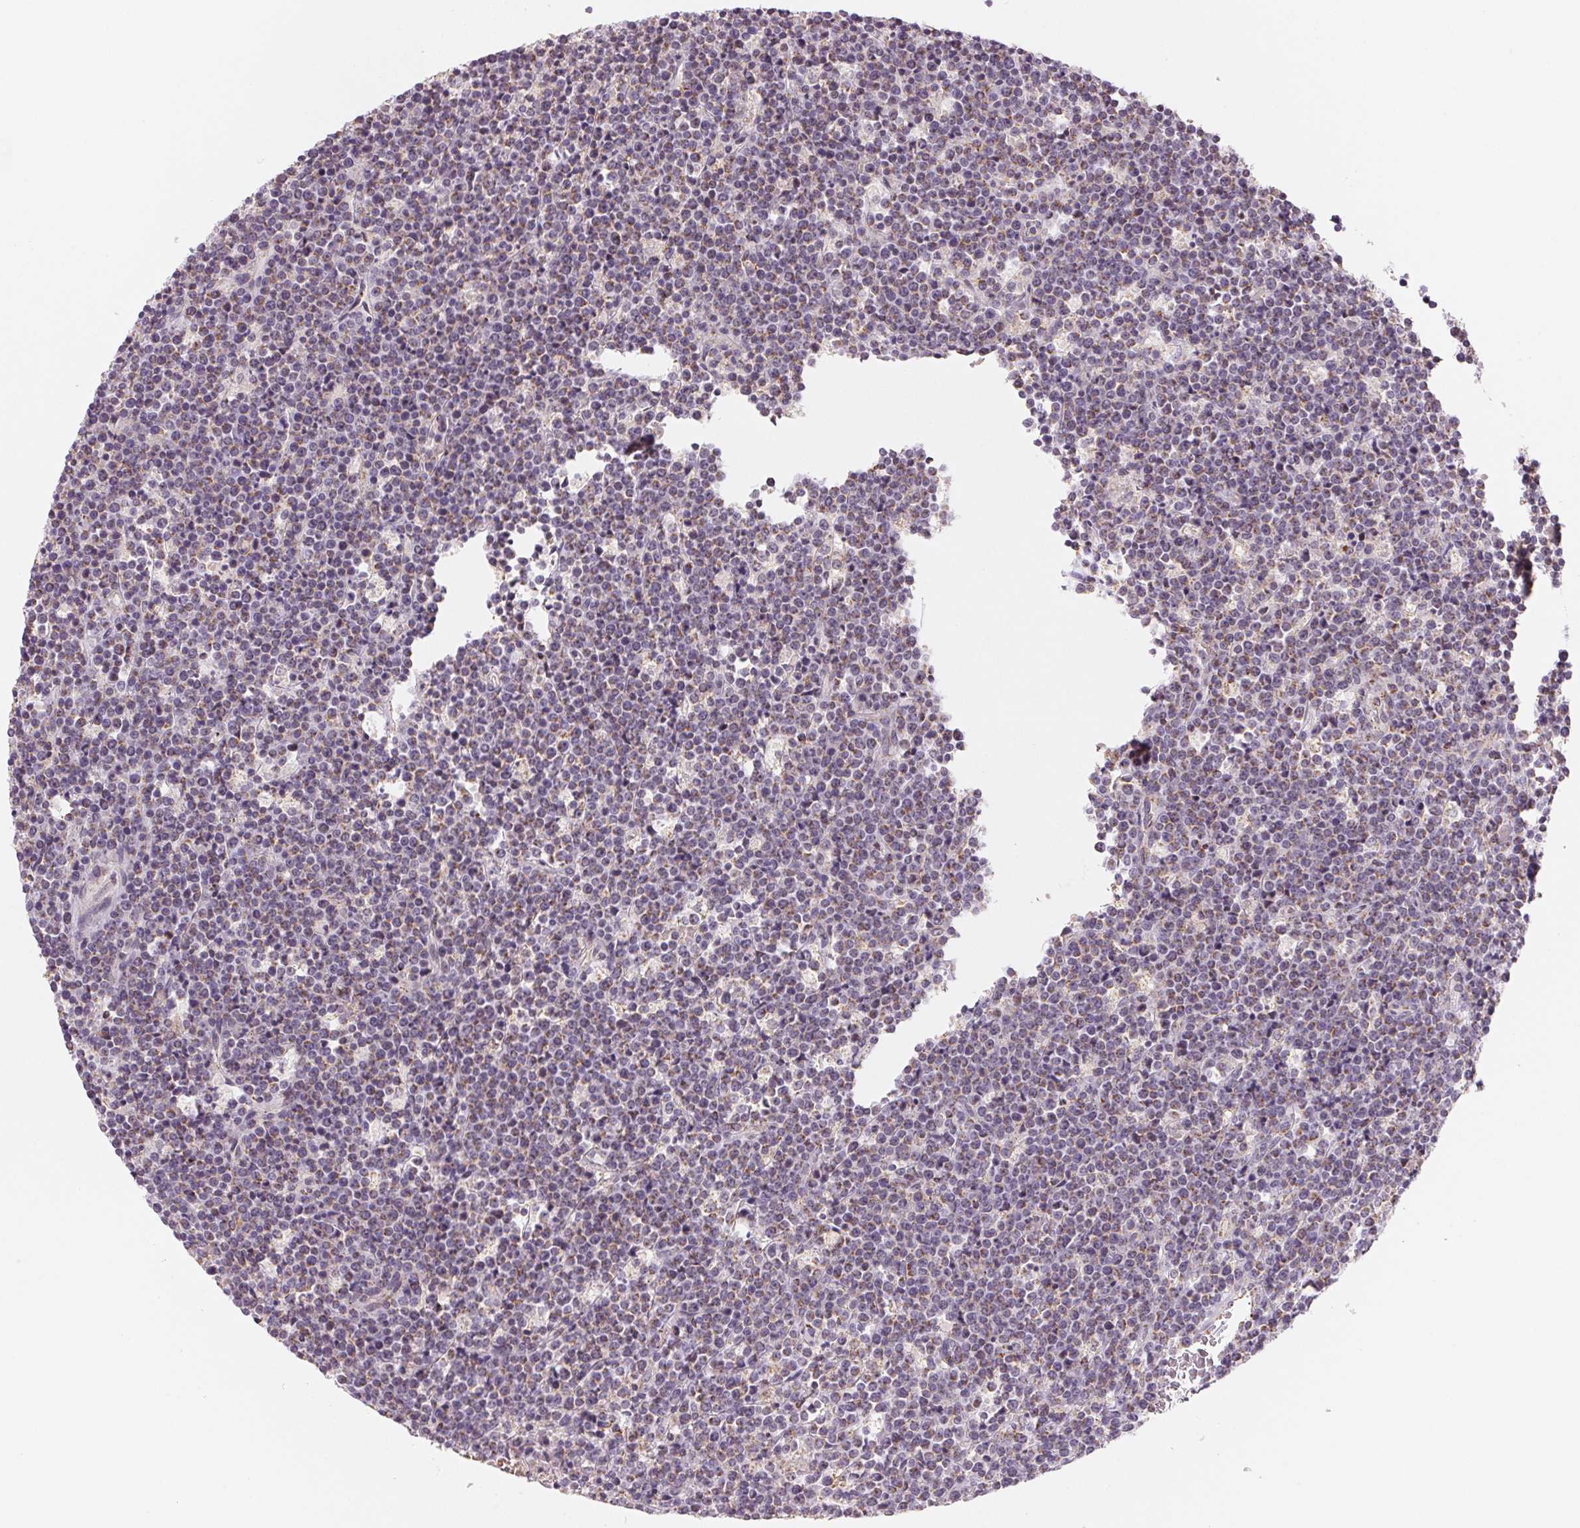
{"staining": {"intensity": "negative", "quantity": "none", "location": "none"}, "tissue": "lymphoma", "cell_type": "Tumor cells", "image_type": "cancer", "snomed": [{"axis": "morphology", "description": "Malignant lymphoma, non-Hodgkin's type, High grade"}, {"axis": "topography", "description": "Ovary"}], "caption": "The histopathology image demonstrates no significant expression in tumor cells of lymphoma.", "gene": "HINT2", "patient": {"sex": "female", "age": 56}}